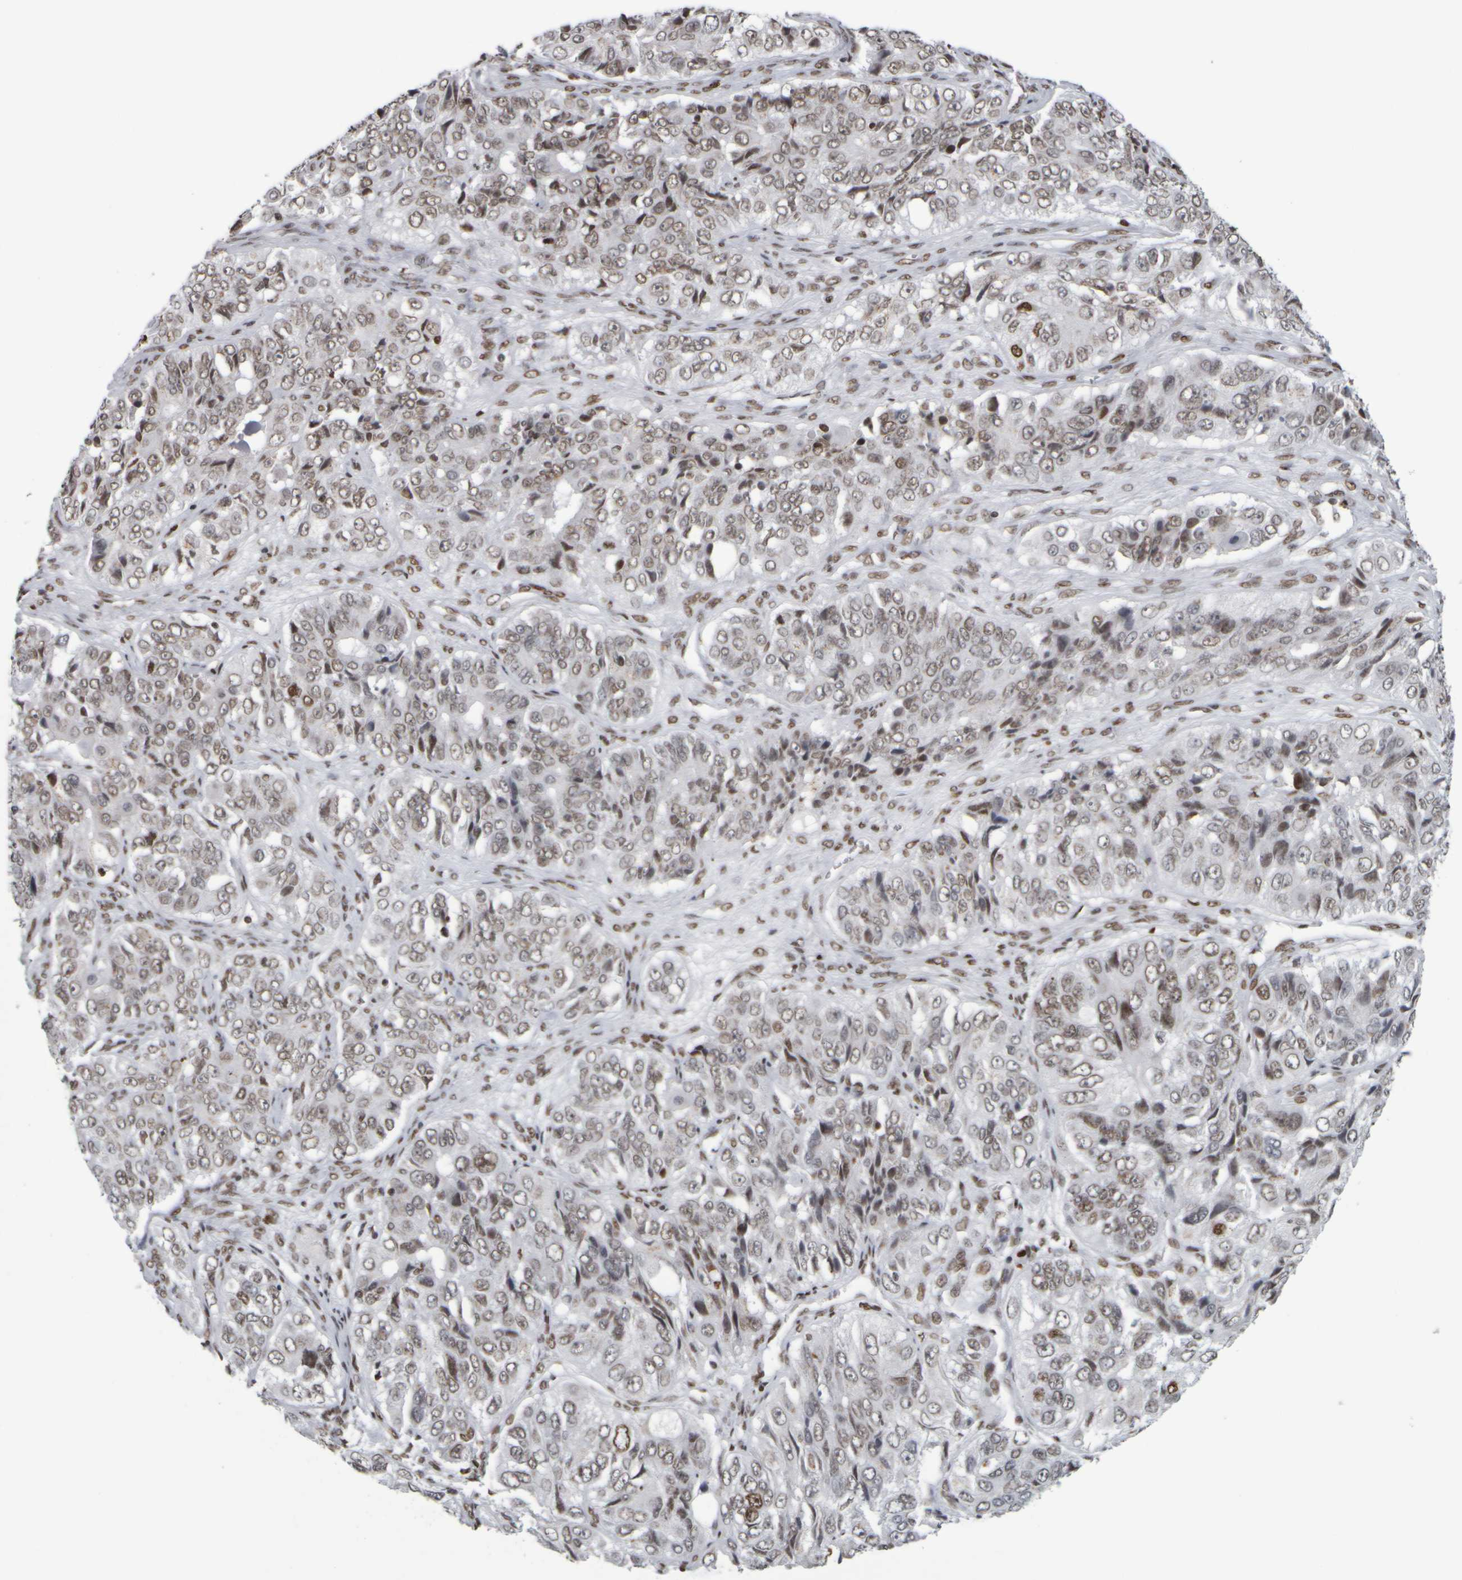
{"staining": {"intensity": "weak", "quantity": ">75%", "location": "nuclear"}, "tissue": "ovarian cancer", "cell_type": "Tumor cells", "image_type": "cancer", "snomed": [{"axis": "morphology", "description": "Carcinoma, endometroid"}, {"axis": "topography", "description": "Ovary"}], "caption": "Immunohistochemical staining of human ovarian endometroid carcinoma shows low levels of weak nuclear positivity in approximately >75% of tumor cells.", "gene": "TOP2B", "patient": {"sex": "female", "age": 51}}